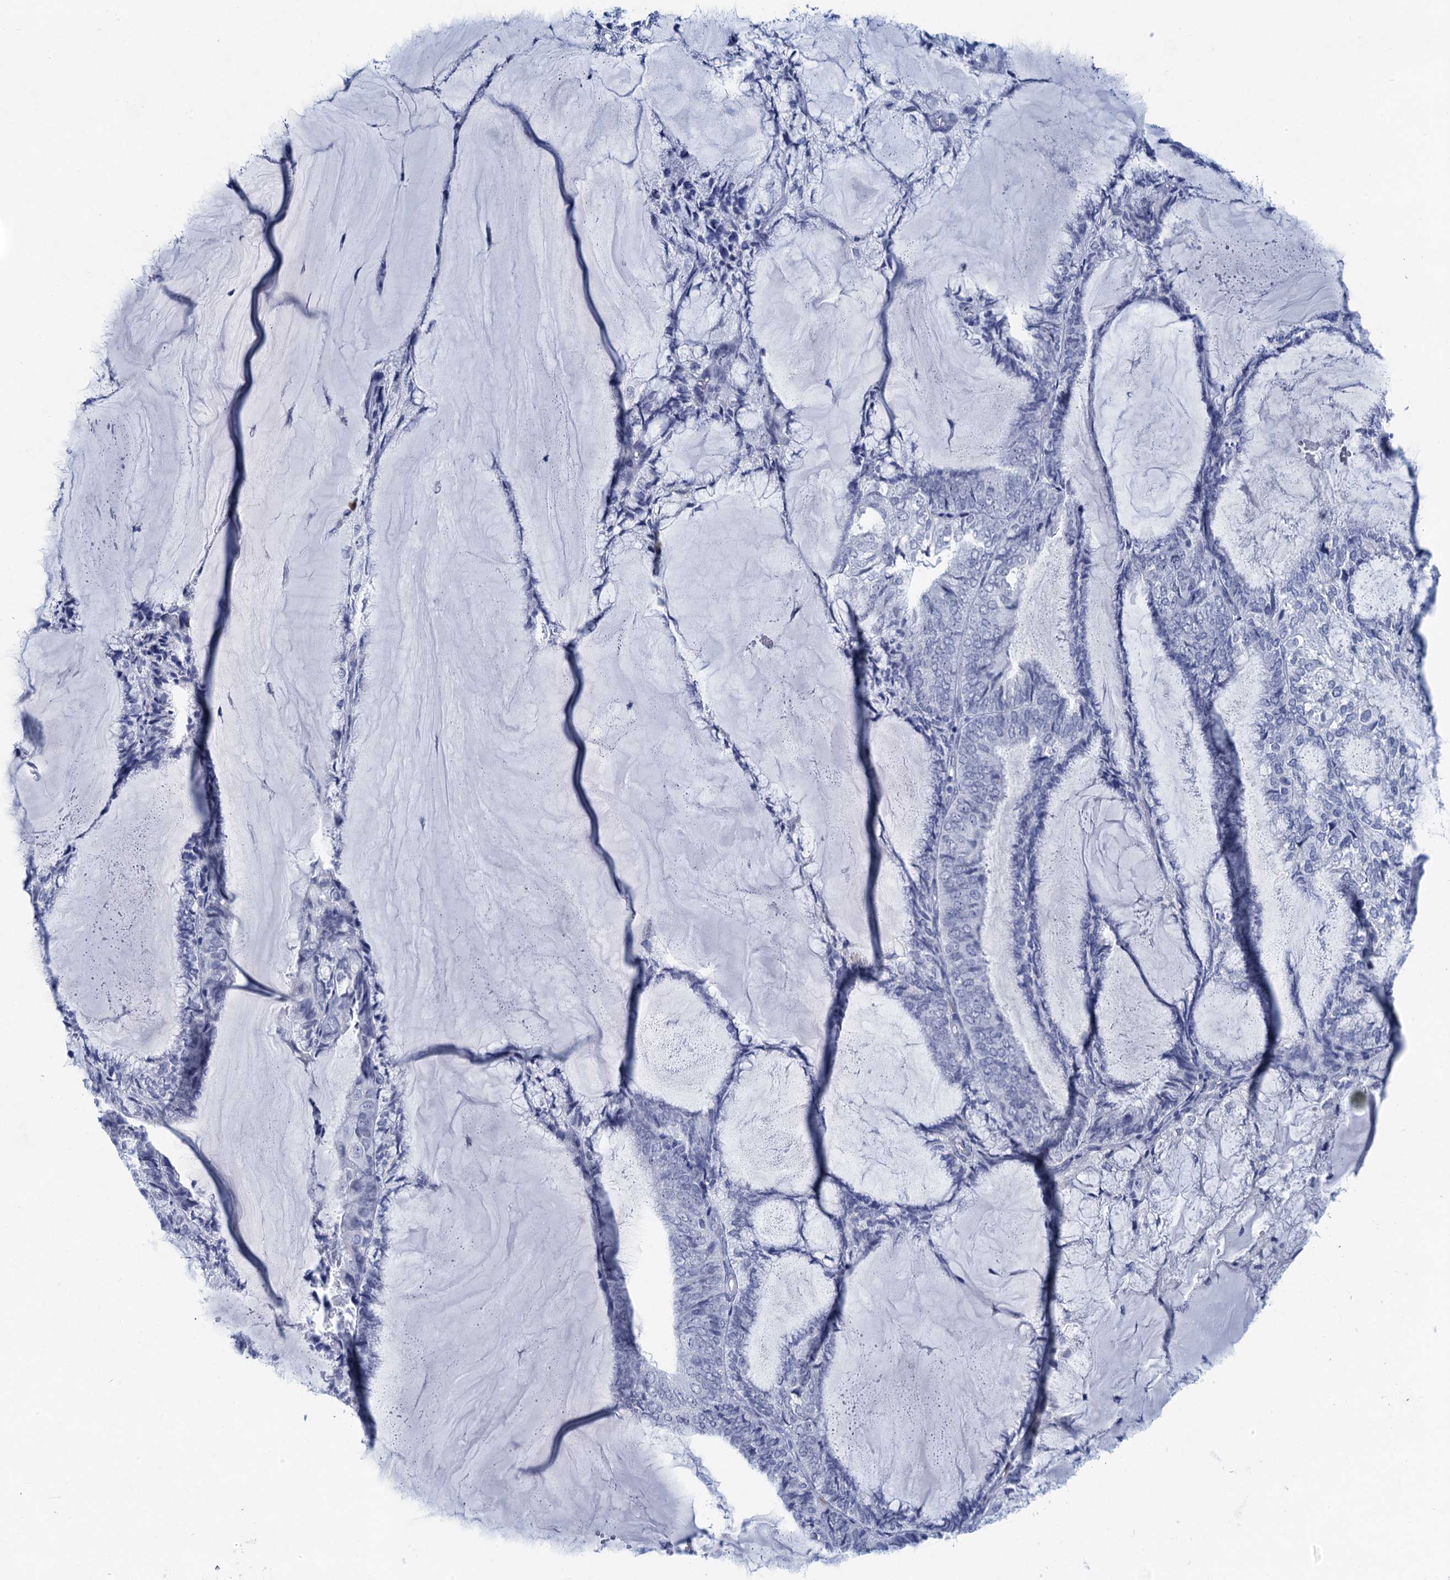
{"staining": {"intensity": "negative", "quantity": "none", "location": "none"}, "tissue": "endometrial cancer", "cell_type": "Tumor cells", "image_type": "cancer", "snomed": [{"axis": "morphology", "description": "Adenocarcinoma, NOS"}, {"axis": "topography", "description": "Endometrium"}], "caption": "A histopathology image of human endometrial cancer (adenocarcinoma) is negative for staining in tumor cells.", "gene": "HAPSTR1", "patient": {"sex": "female", "age": 81}}